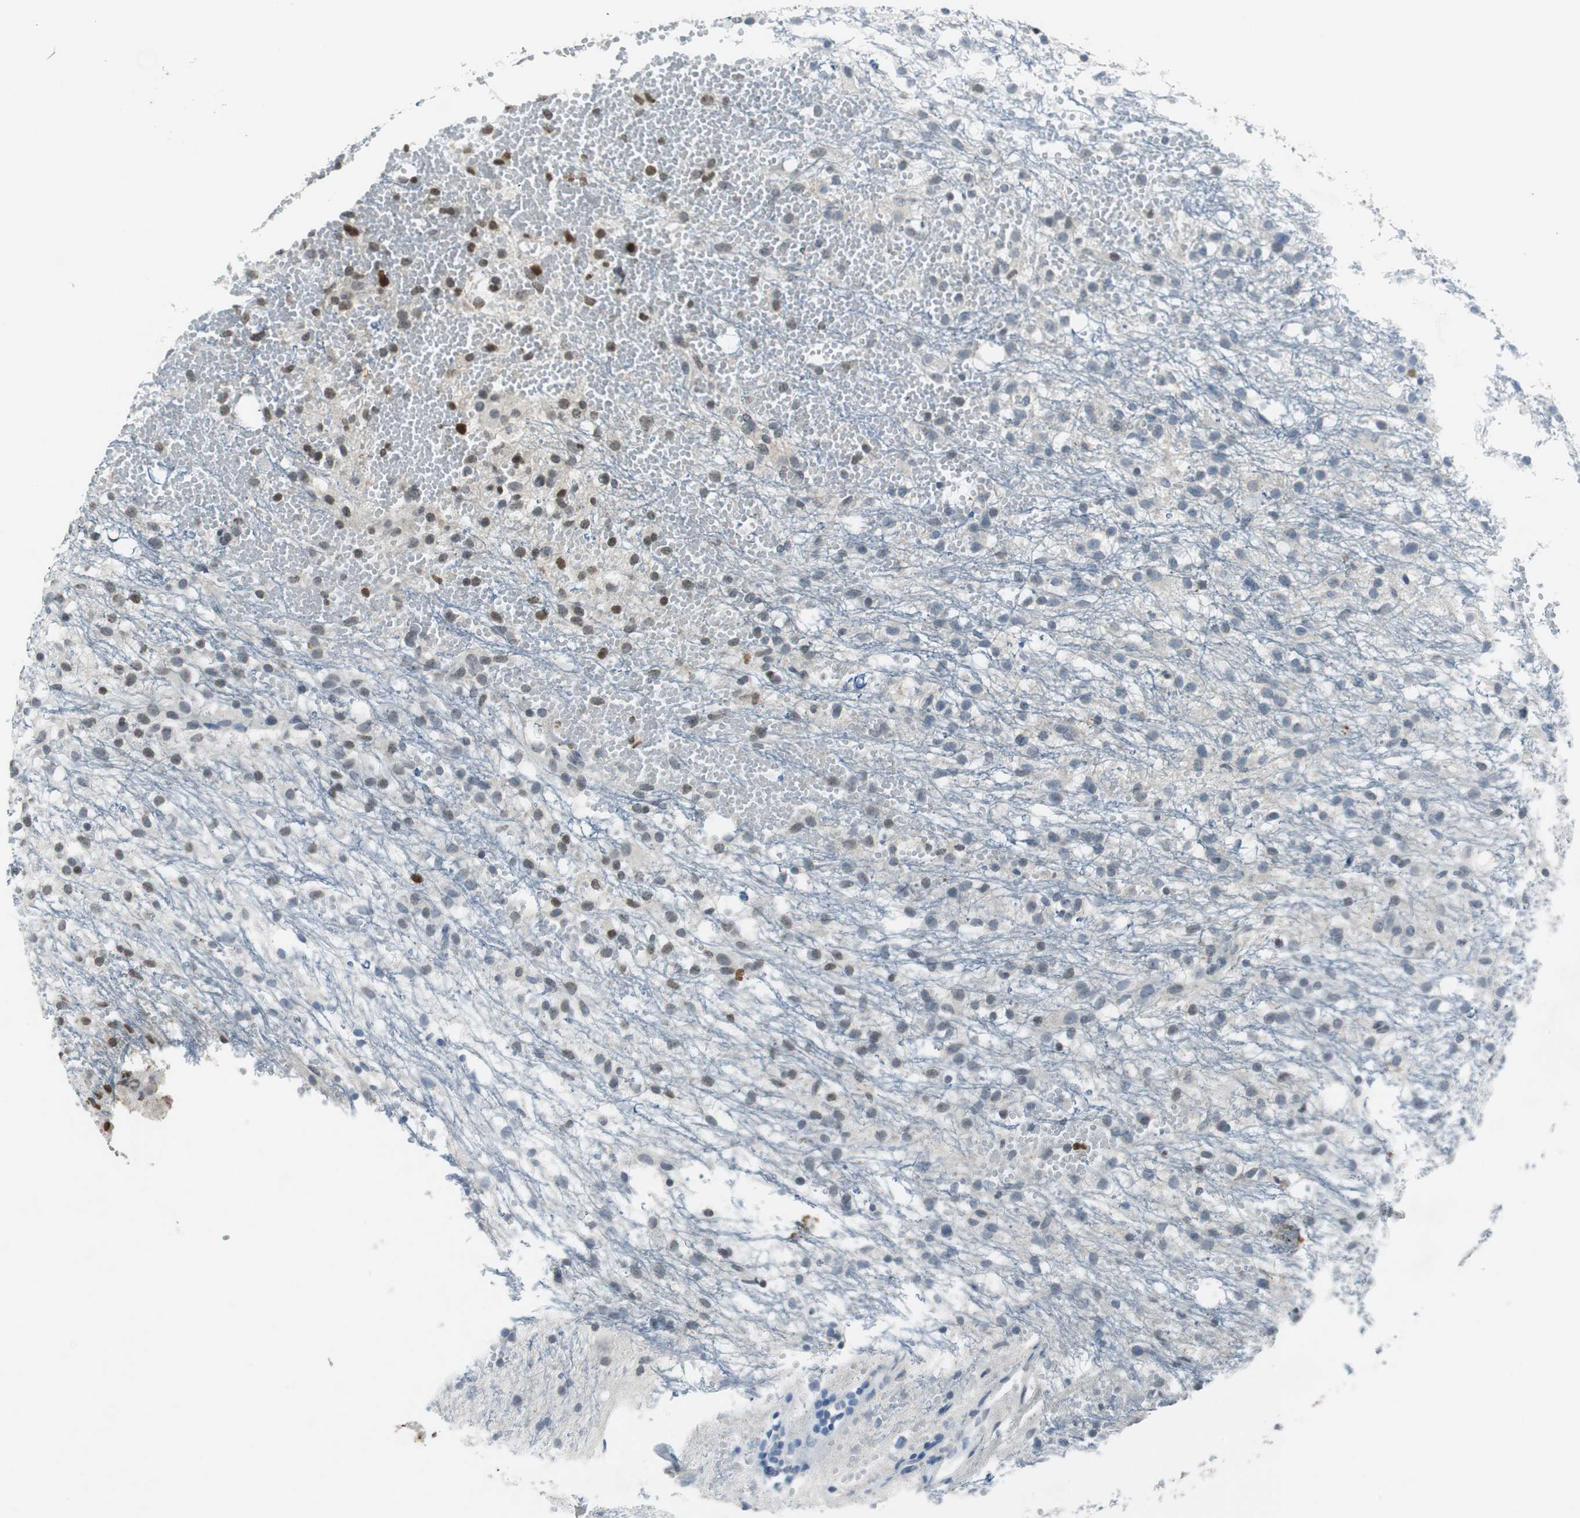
{"staining": {"intensity": "weak", "quantity": "25%-75%", "location": "nuclear"}, "tissue": "glioma", "cell_type": "Tumor cells", "image_type": "cancer", "snomed": [{"axis": "morphology", "description": "Glioma, malignant, High grade"}, {"axis": "topography", "description": "Brain"}], "caption": "Tumor cells show low levels of weak nuclear expression in about 25%-75% of cells in malignant glioma (high-grade). (DAB (3,3'-diaminobenzidine) = brown stain, brightfield microscopy at high magnification).", "gene": "ORM1", "patient": {"sex": "female", "age": 59}}